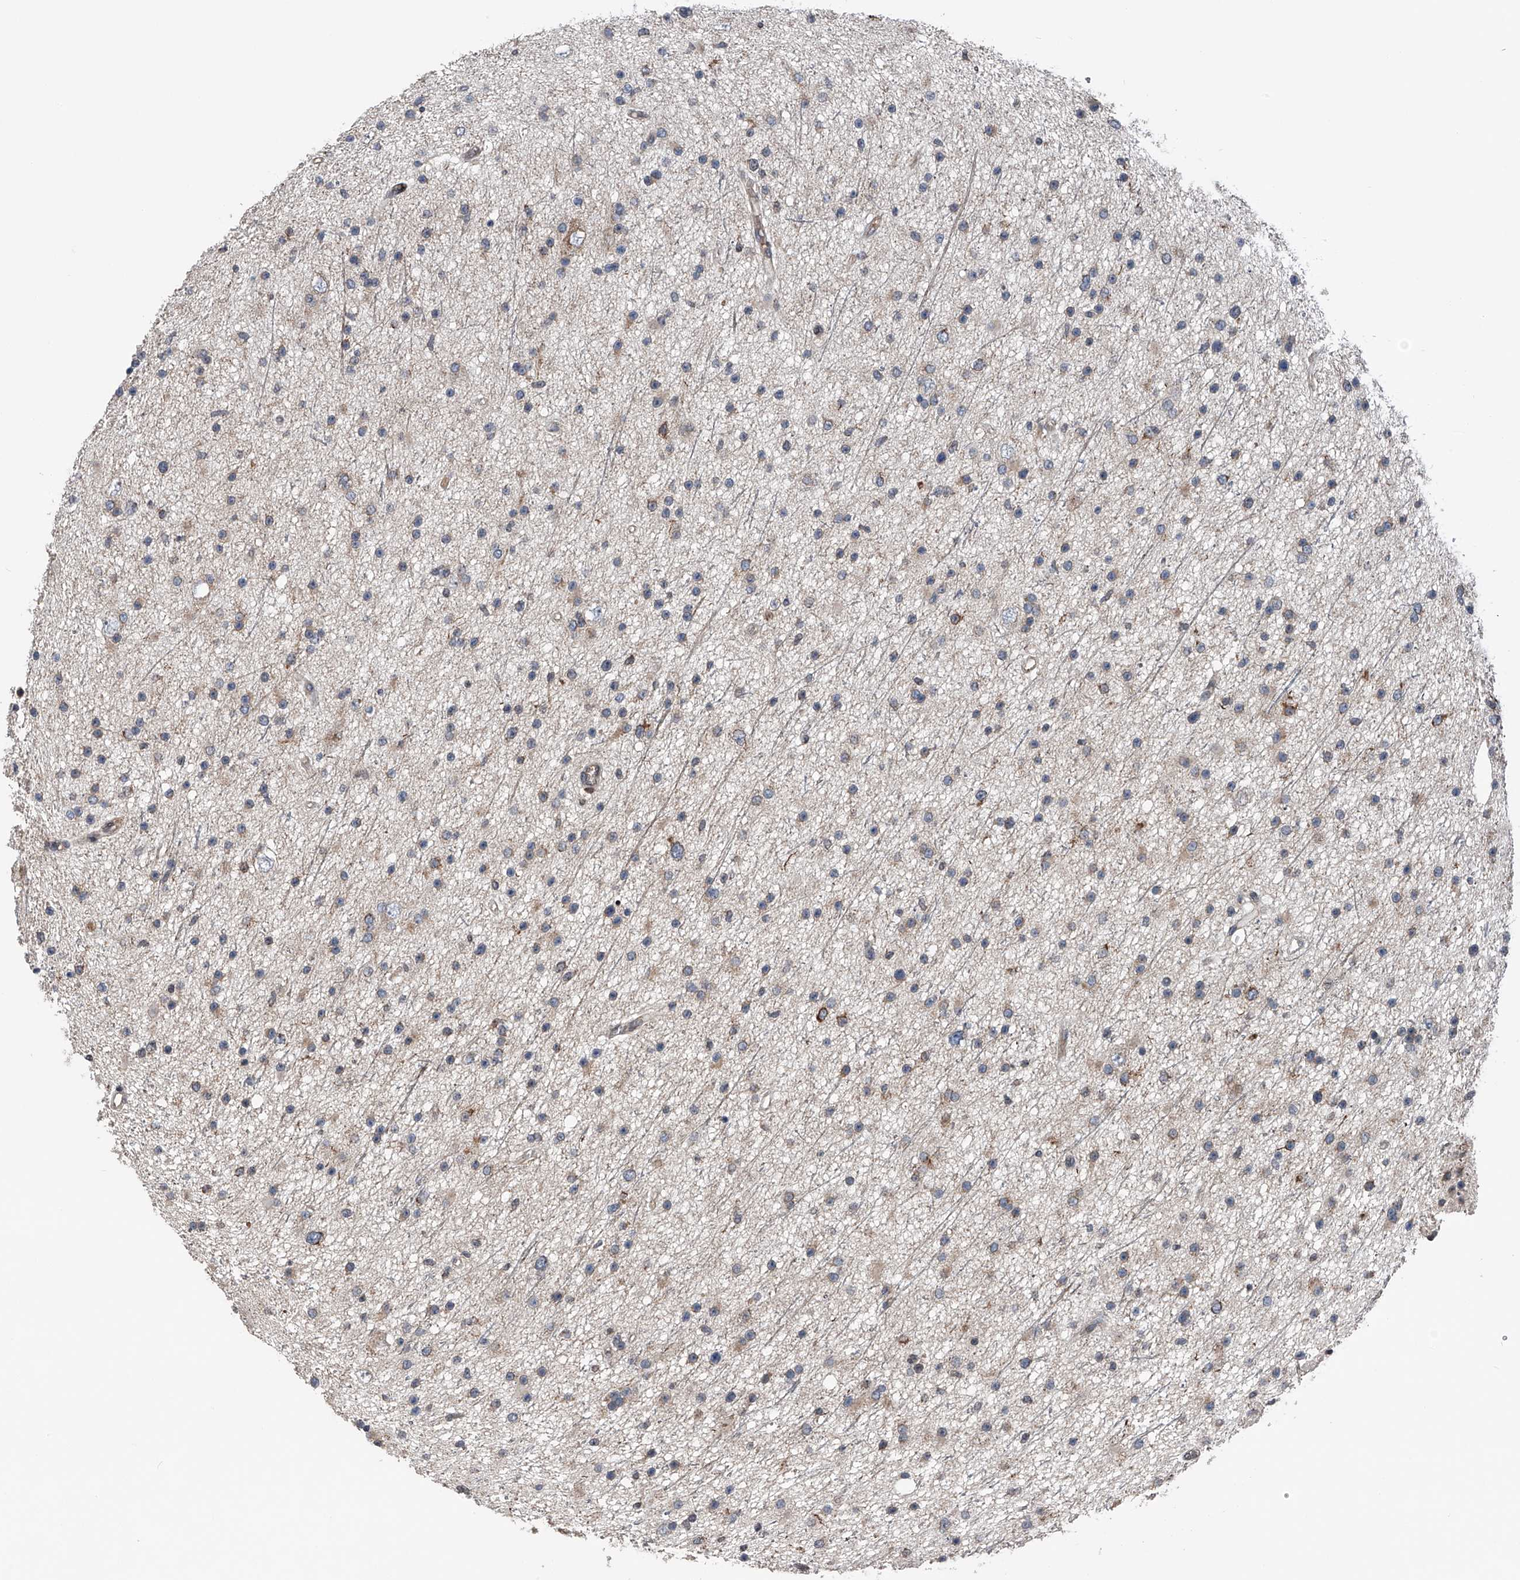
{"staining": {"intensity": "weak", "quantity": "<25%", "location": "cytoplasmic/membranous"}, "tissue": "glioma", "cell_type": "Tumor cells", "image_type": "cancer", "snomed": [{"axis": "morphology", "description": "Glioma, malignant, Low grade"}, {"axis": "topography", "description": "Cerebral cortex"}], "caption": "This is a micrograph of immunohistochemistry (IHC) staining of malignant glioma (low-grade), which shows no positivity in tumor cells.", "gene": "DST", "patient": {"sex": "female", "age": 39}}